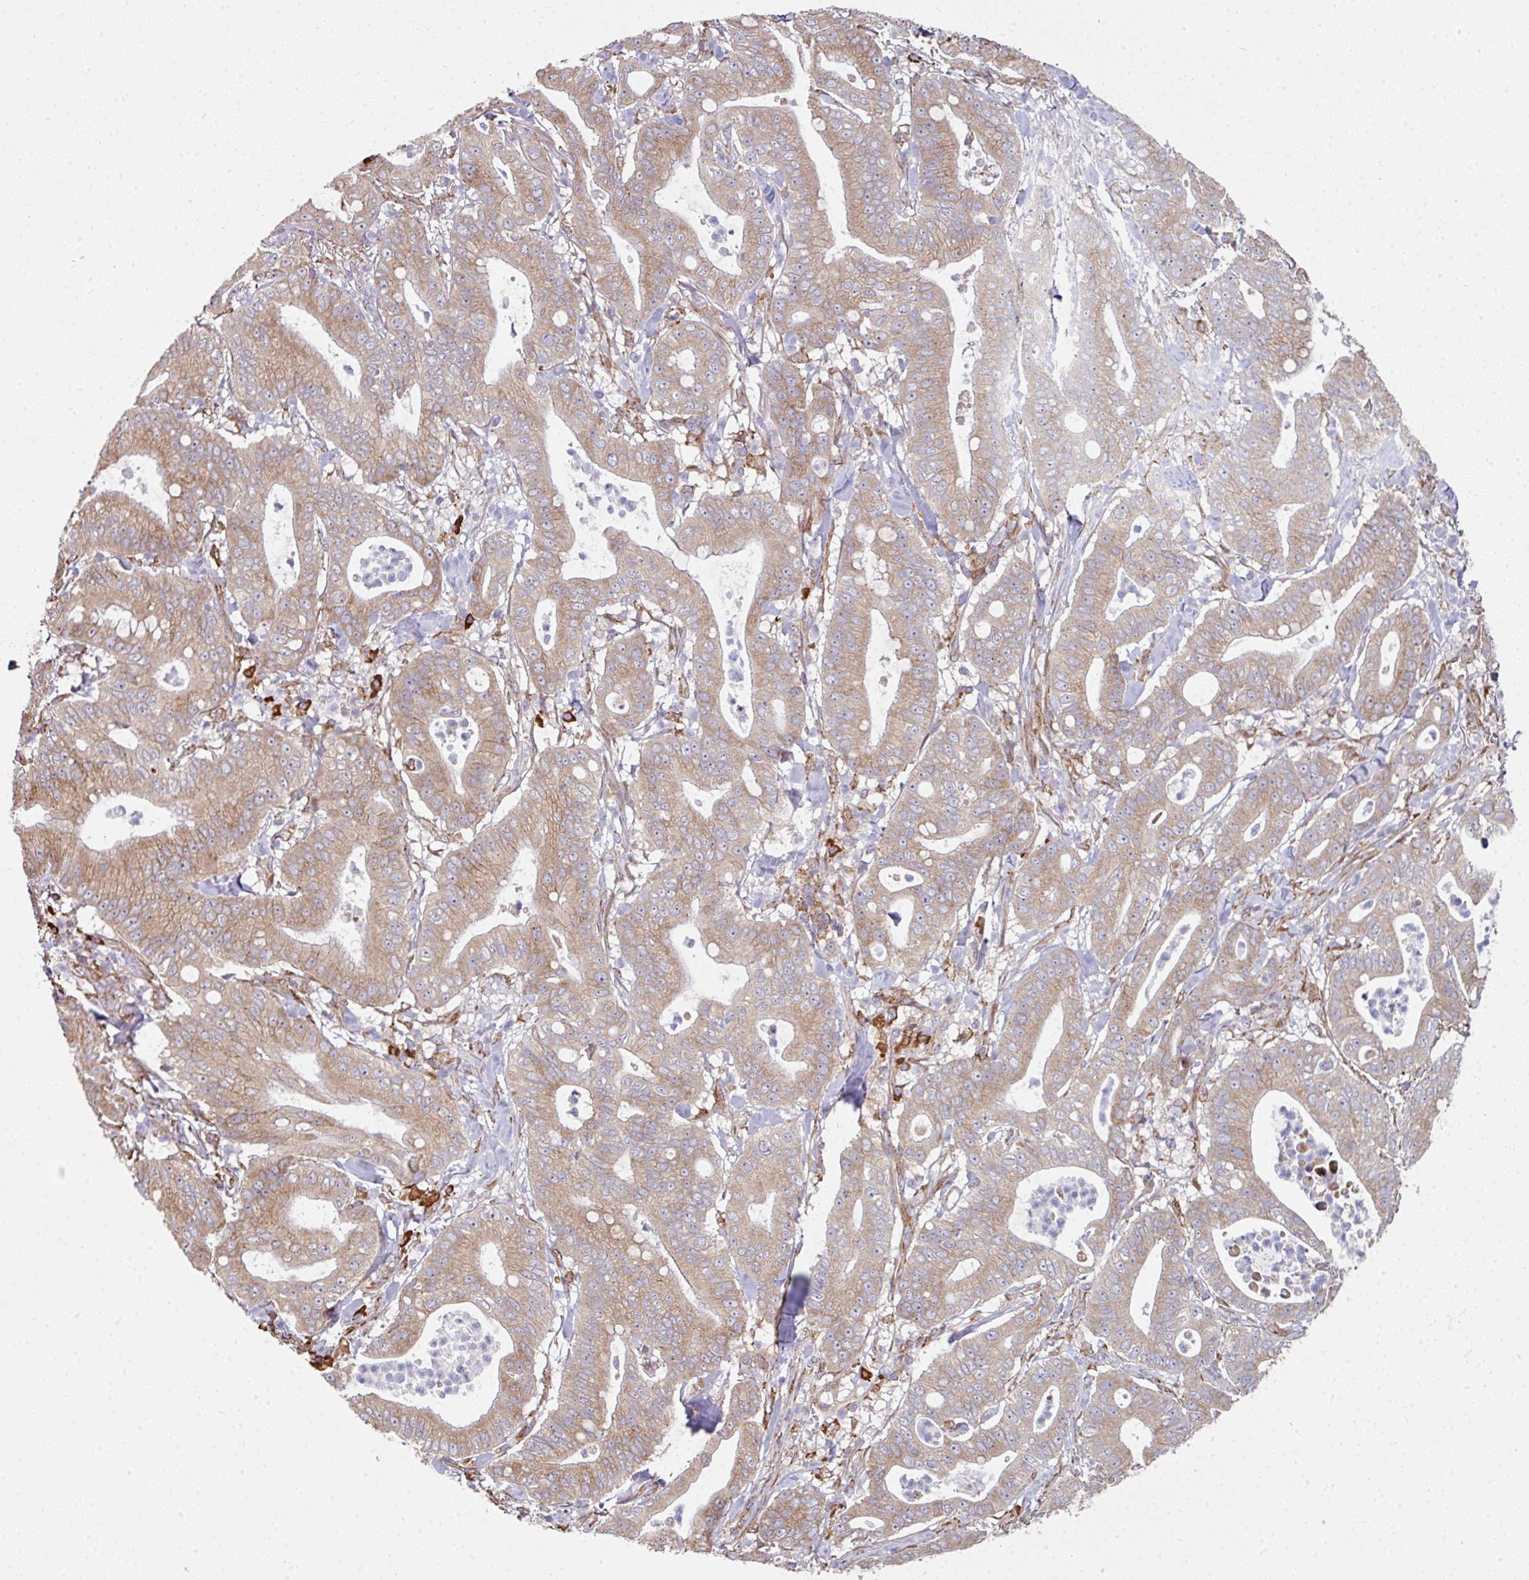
{"staining": {"intensity": "moderate", "quantity": "25%-75%", "location": "cytoplasmic/membranous"}, "tissue": "pancreatic cancer", "cell_type": "Tumor cells", "image_type": "cancer", "snomed": [{"axis": "morphology", "description": "Adenocarcinoma, NOS"}, {"axis": "topography", "description": "Pancreas"}], "caption": "An image showing moderate cytoplasmic/membranous staining in about 25%-75% of tumor cells in pancreatic cancer (adenocarcinoma), as visualized by brown immunohistochemical staining.", "gene": "FAT4", "patient": {"sex": "male", "age": 71}}